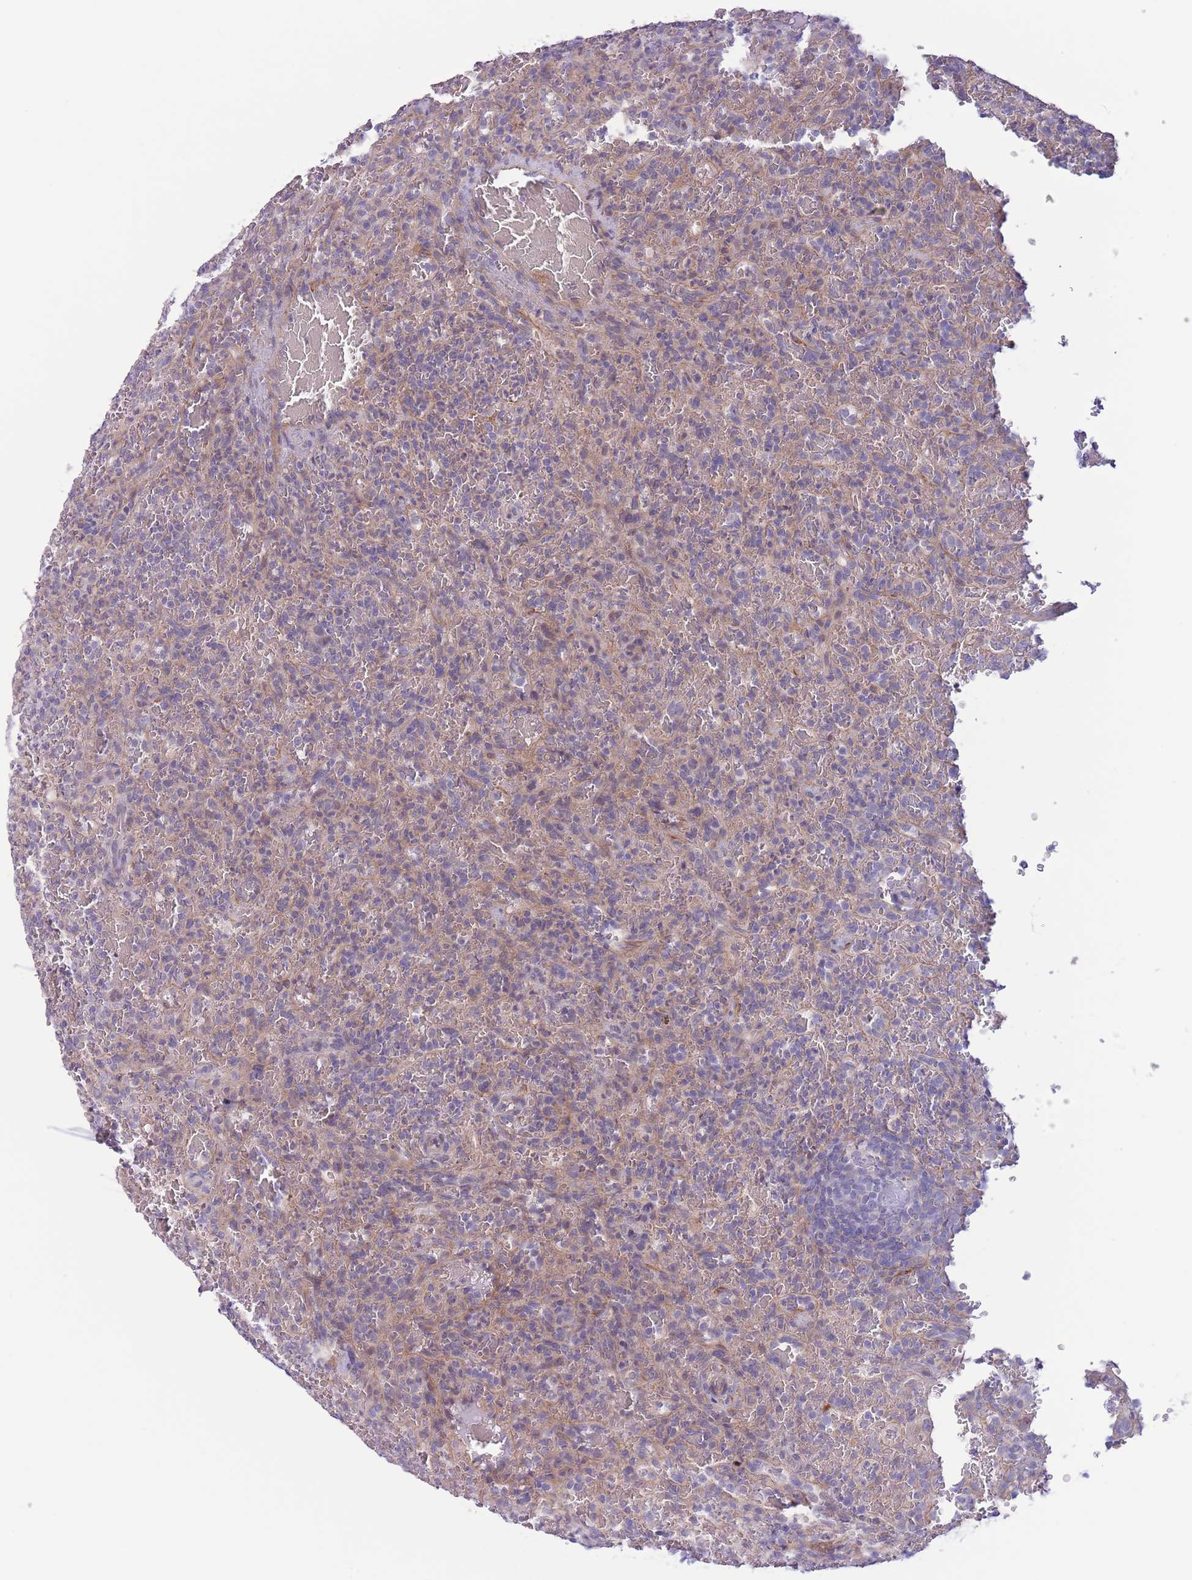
{"staining": {"intensity": "negative", "quantity": "none", "location": "none"}, "tissue": "lymphoma", "cell_type": "Tumor cells", "image_type": "cancer", "snomed": [{"axis": "morphology", "description": "Malignant lymphoma, non-Hodgkin's type, Low grade"}, {"axis": "topography", "description": "Spleen"}], "caption": "A photomicrograph of human lymphoma is negative for staining in tumor cells.", "gene": "C9orf152", "patient": {"sex": "female", "age": 64}}